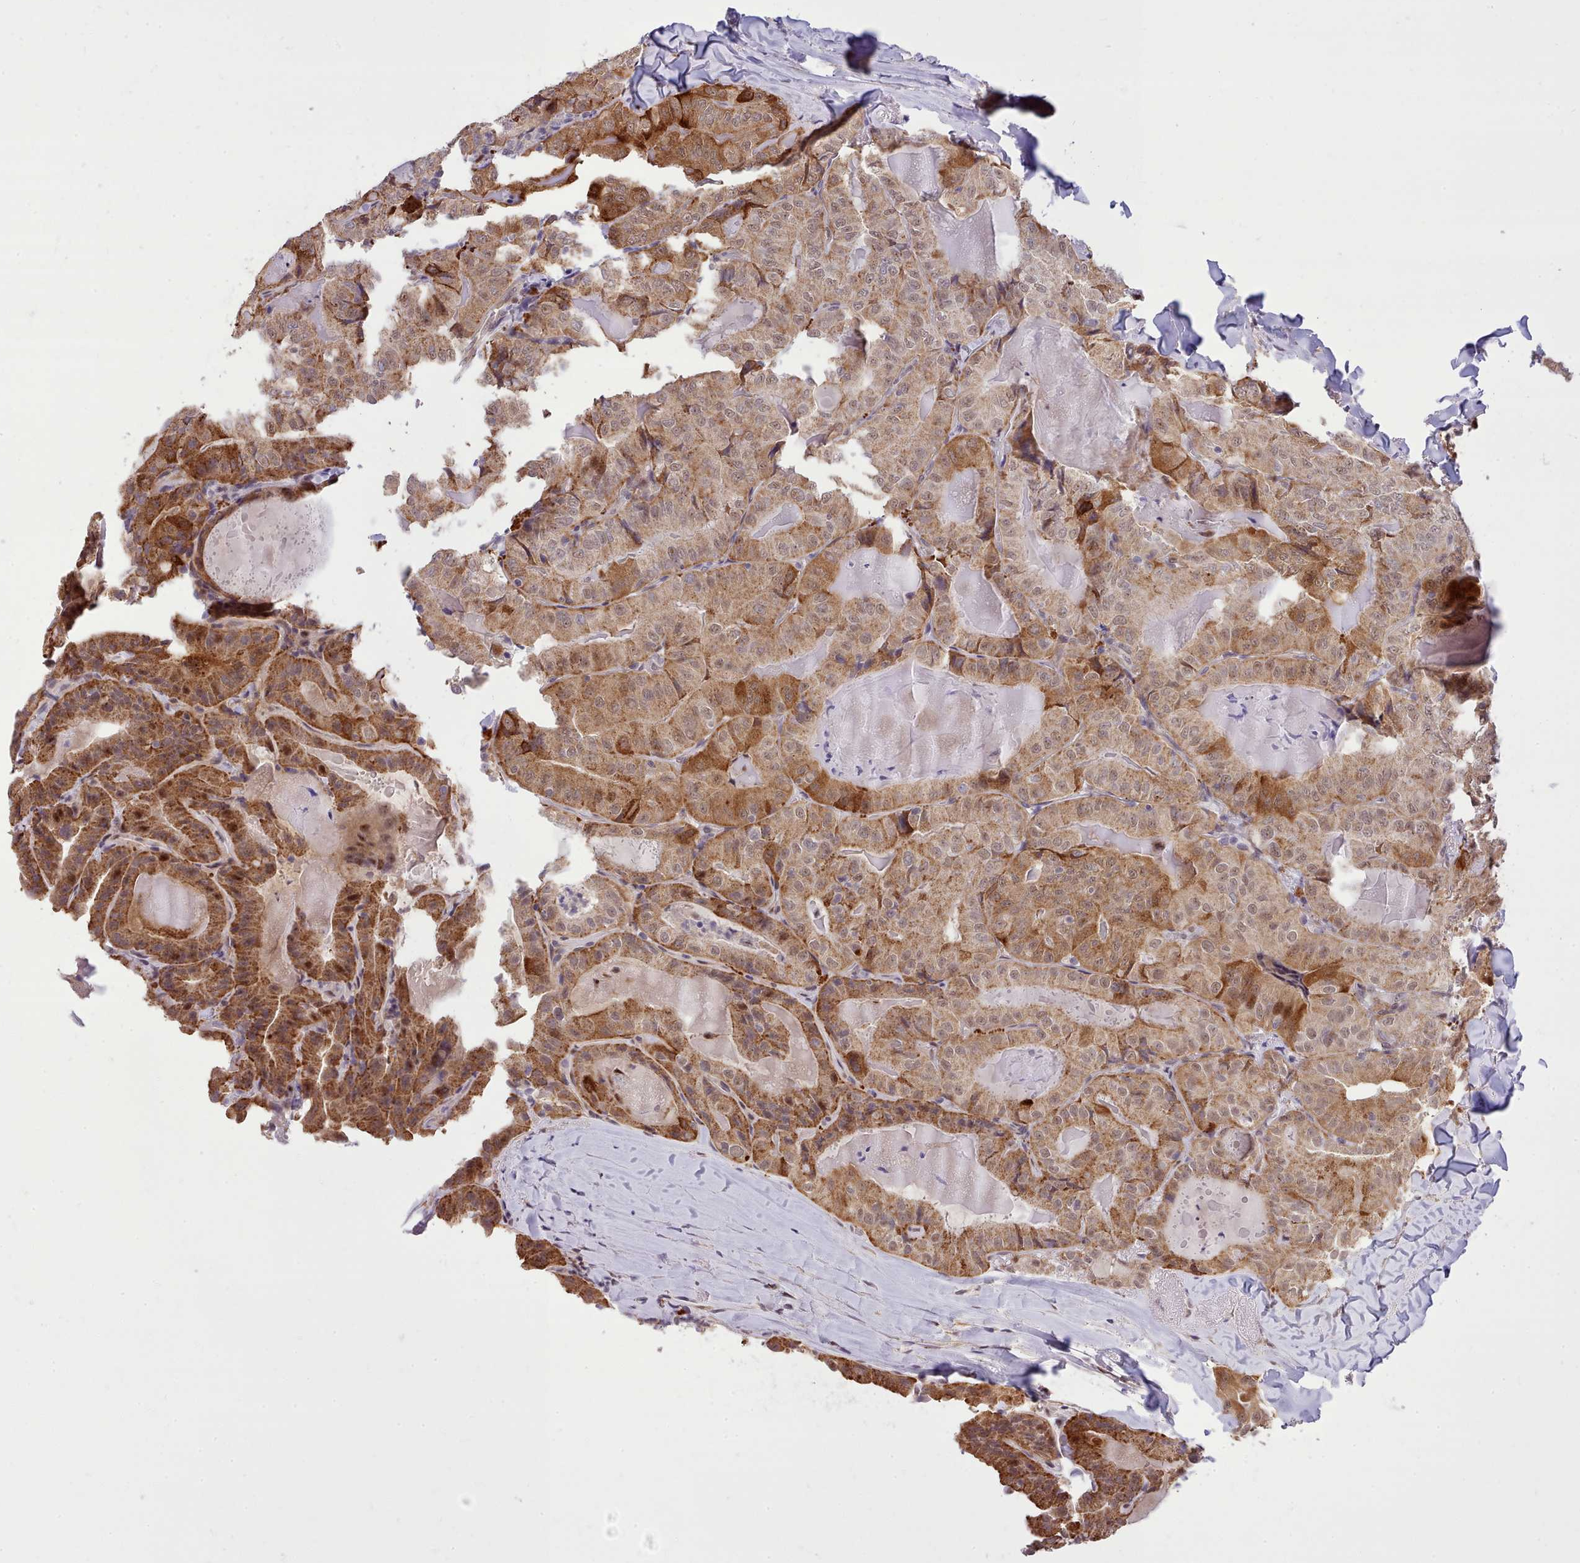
{"staining": {"intensity": "strong", "quantity": ">75%", "location": "cytoplasmic/membranous,nuclear"}, "tissue": "thyroid cancer", "cell_type": "Tumor cells", "image_type": "cancer", "snomed": [{"axis": "morphology", "description": "Papillary adenocarcinoma, NOS"}, {"axis": "topography", "description": "Thyroid gland"}], "caption": "Immunohistochemistry (IHC) of human thyroid cancer shows high levels of strong cytoplasmic/membranous and nuclear positivity in approximately >75% of tumor cells. The staining was performed using DAB, with brown indicating positive protein expression. Nuclei are stained blue with hematoxylin.", "gene": "HOXB7", "patient": {"sex": "female", "age": 68}}